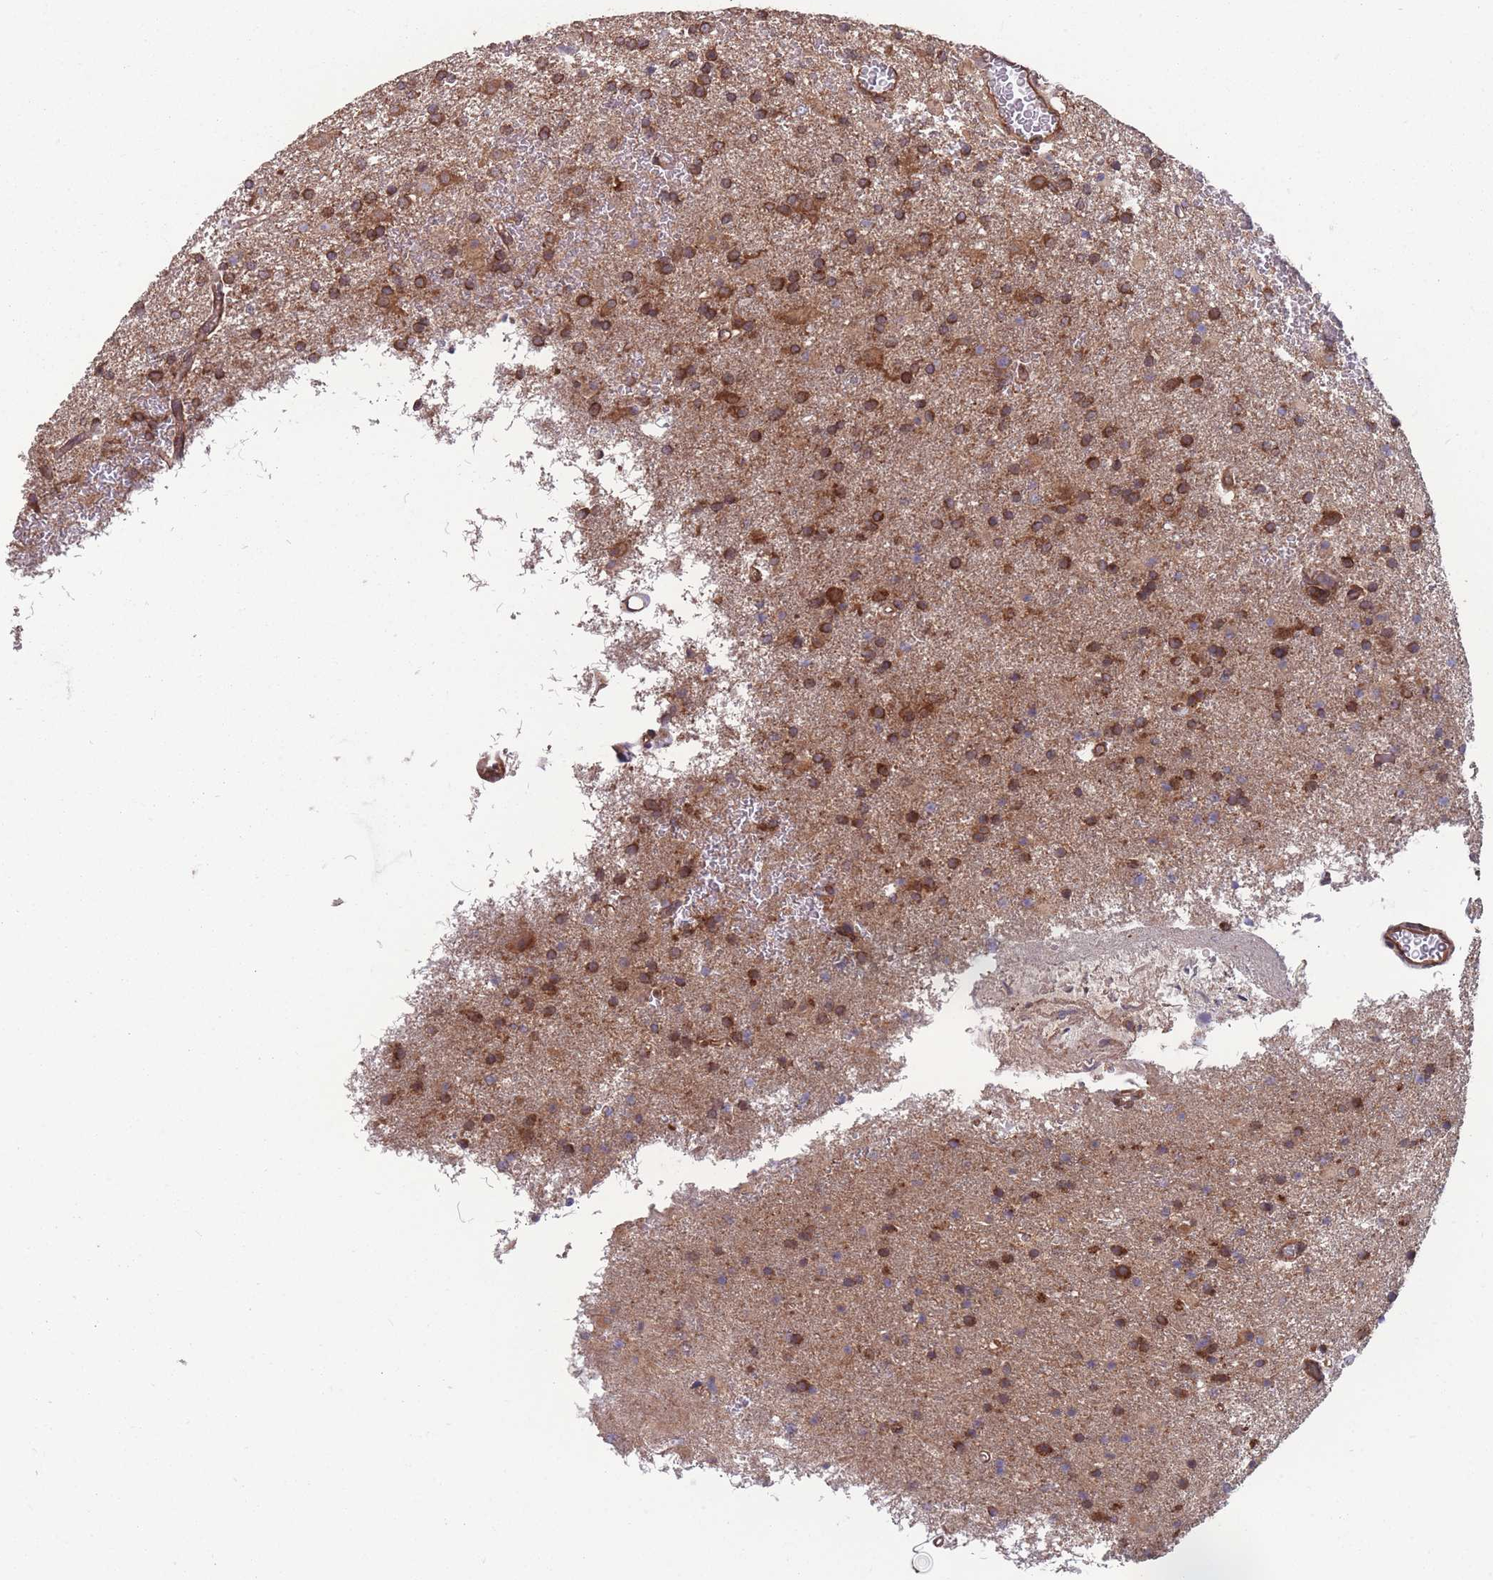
{"staining": {"intensity": "strong", "quantity": "25%-75%", "location": "cytoplasmic/membranous"}, "tissue": "glioma", "cell_type": "Tumor cells", "image_type": "cancer", "snomed": [{"axis": "morphology", "description": "Glioma, malignant, Low grade"}, {"axis": "topography", "description": "Brain"}], "caption": "A histopathology image of human glioma stained for a protein demonstrates strong cytoplasmic/membranous brown staining in tumor cells.", "gene": "ZPR1", "patient": {"sex": "male", "age": 65}}